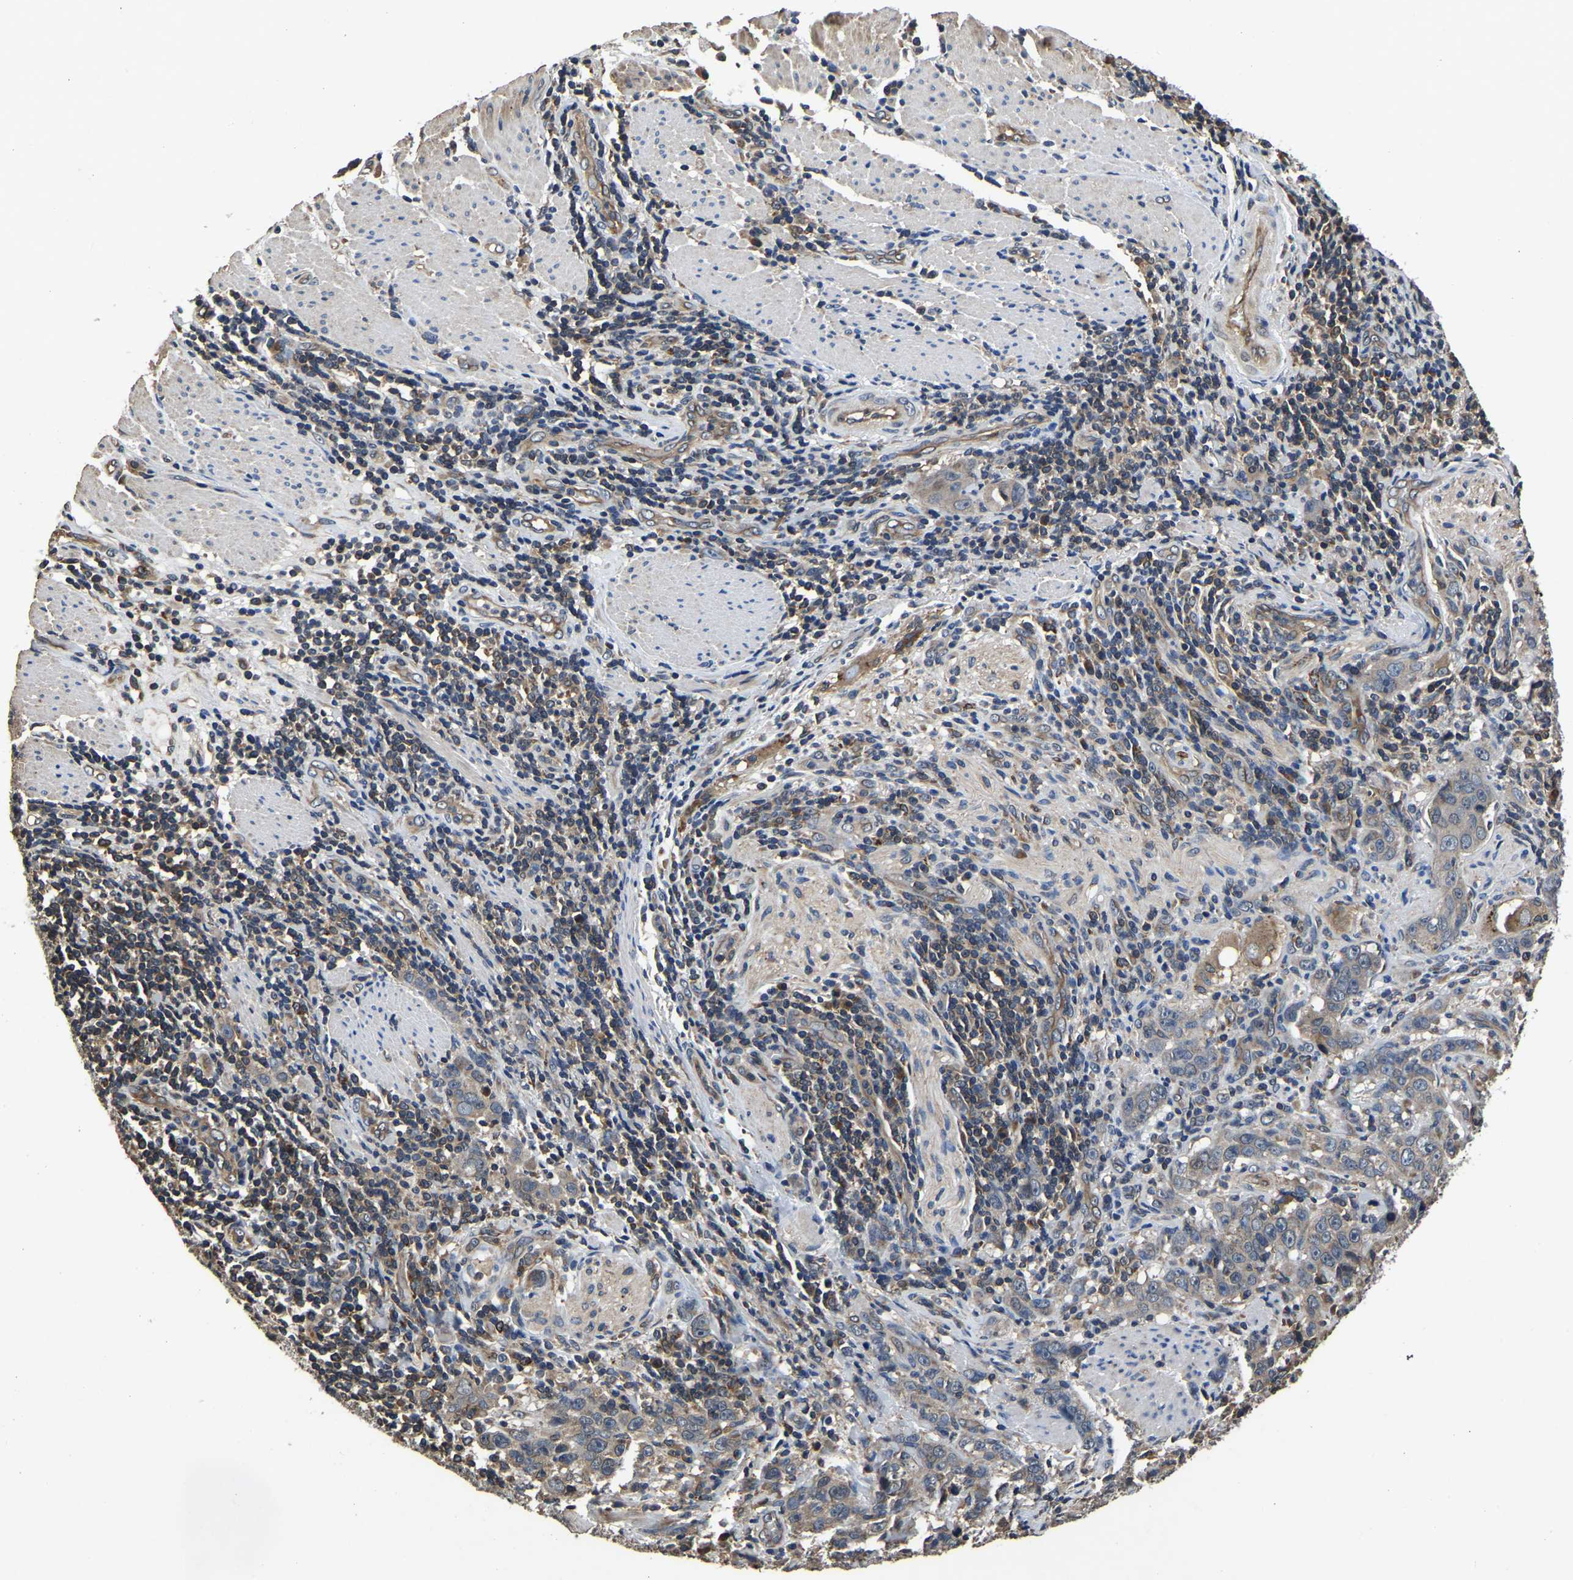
{"staining": {"intensity": "moderate", "quantity": "<25%", "location": "cytoplasmic/membranous"}, "tissue": "stomach cancer", "cell_type": "Tumor cells", "image_type": "cancer", "snomed": [{"axis": "morphology", "description": "Adenocarcinoma, NOS"}, {"axis": "topography", "description": "Stomach"}], "caption": "Brown immunohistochemical staining in human stomach cancer (adenocarcinoma) displays moderate cytoplasmic/membranous positivity in about <25% of tumor cells. The staining was performed using DAB, with brown indicating positive protein expression. Nuclei are stained blue with hematoxylin.", "gene": "CRYZL1", "patient": {"sex": "male", "age": 48}}